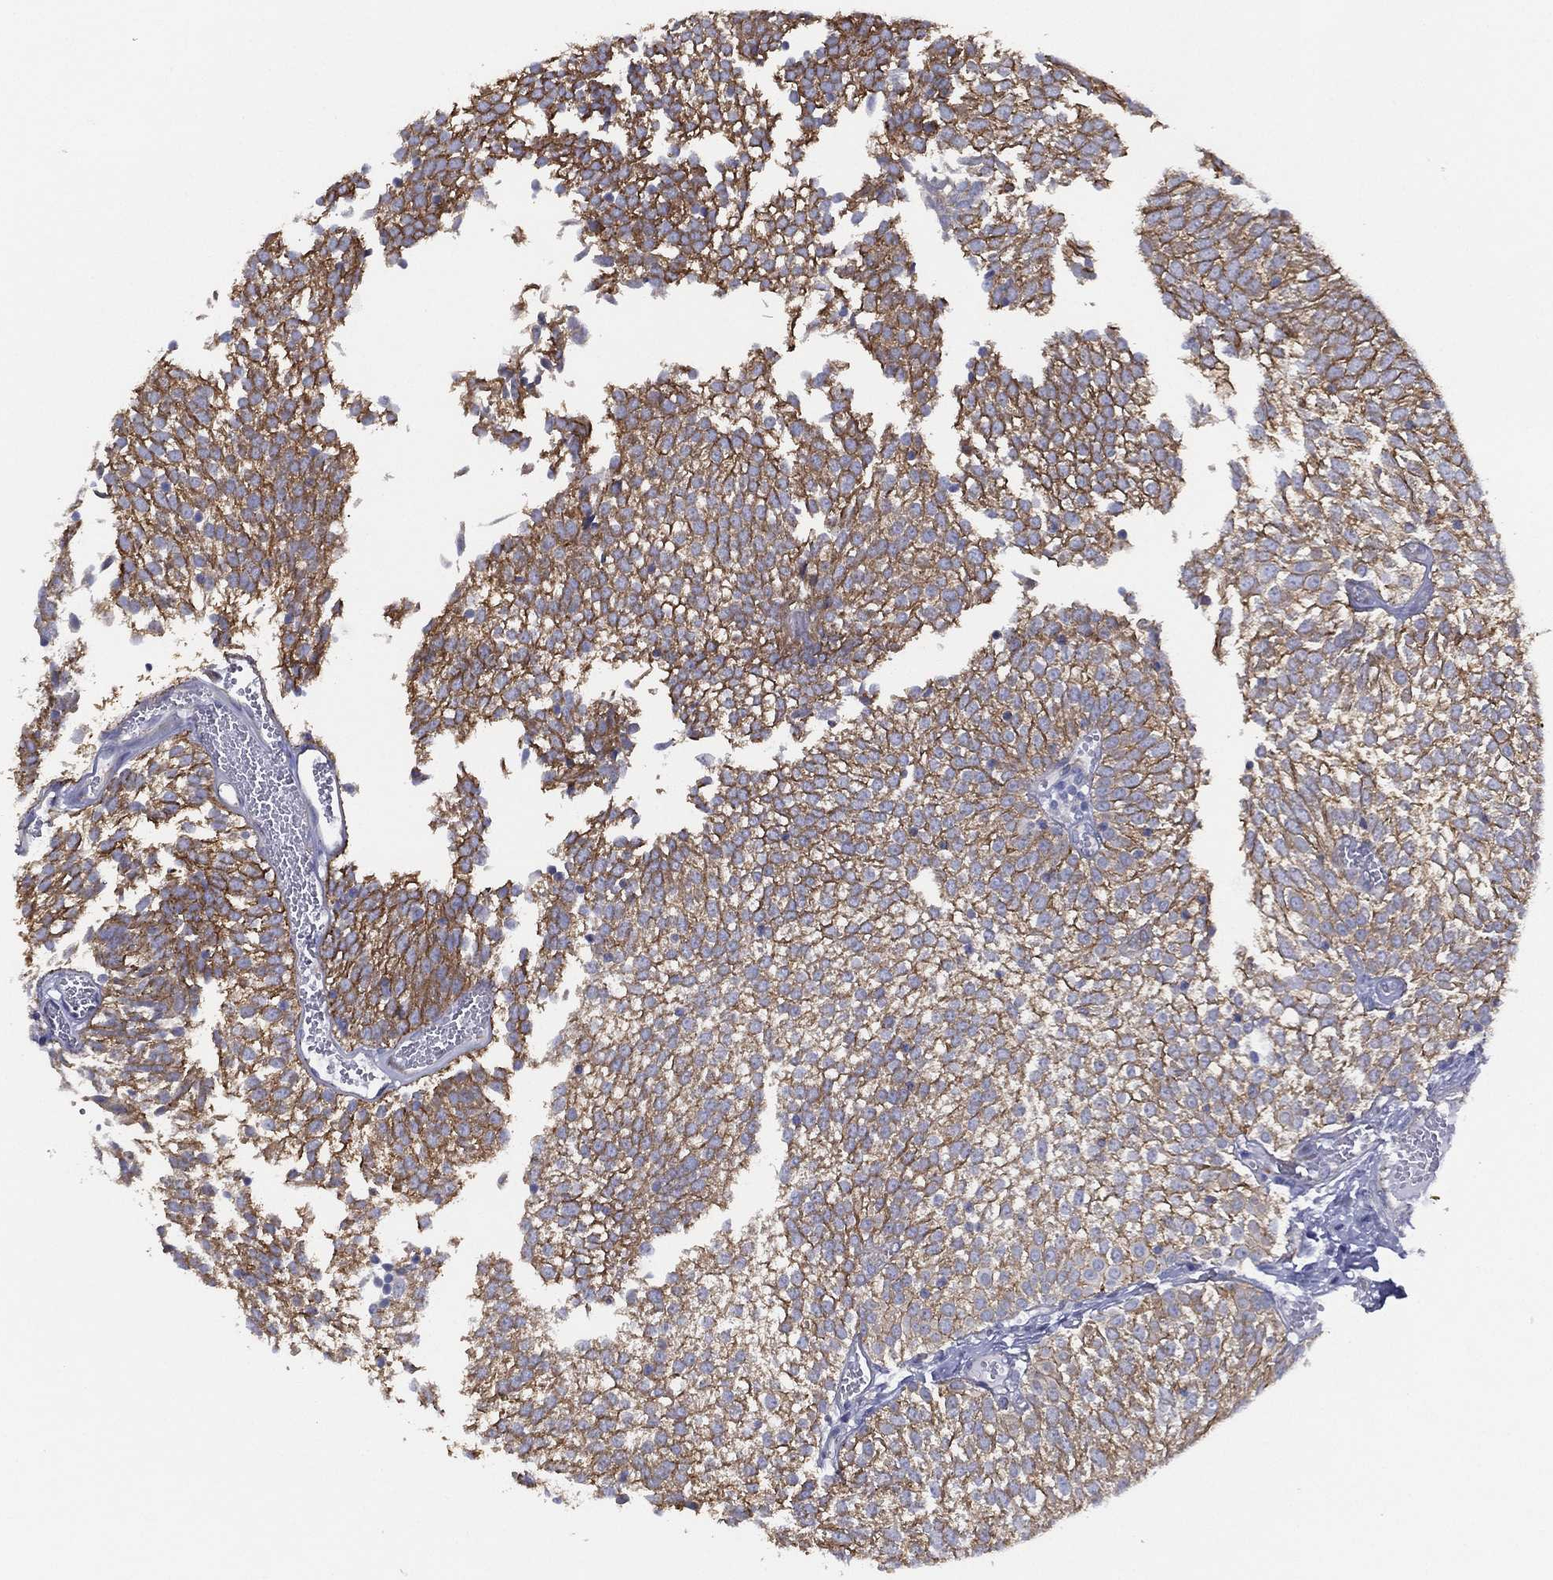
{"staining": {"intensity": "moderate", "quantity": ">75%", "location": "cytoplasmic/membranous"}, "tissue": "urothelial cancer", "cell_type": "Tumor cells", "image_type": "cancer", "snomed": [{"axis": "morphology", "description": "Urothelial carcinoma, Low grade"}, {"axis": "topography", "description": "Urinary bladder"}], "caption": "Urothelial cancer stained with a protein marker reveals moderate staining in tumor cells.", "gene": "ZNF223", "patient": {"sex": "male", "age": 52}}